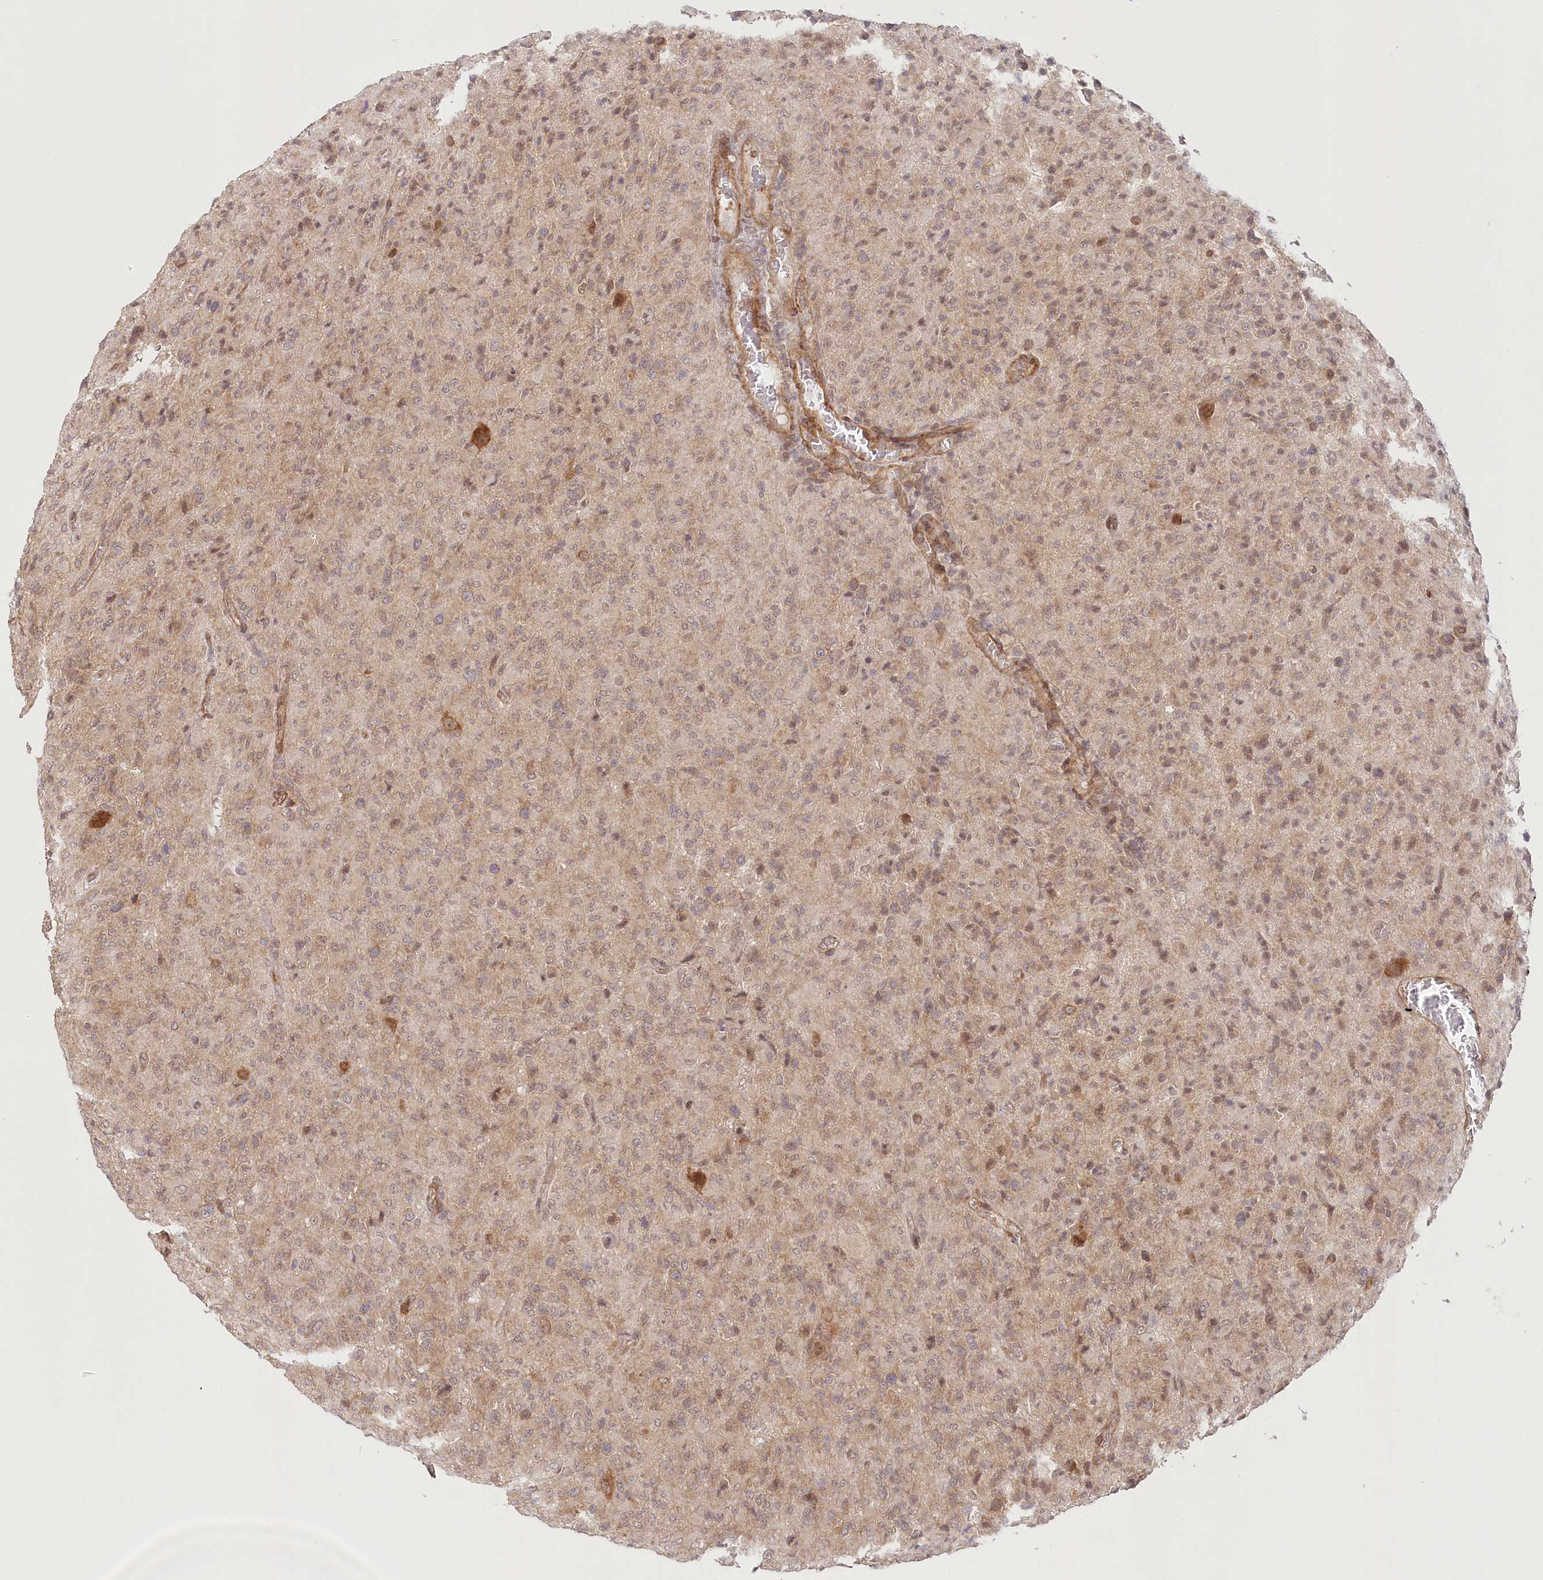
{"staining": {"intensity": "weak", "quantity": "<25%", "location": "cytoplasmic/membranous"}, "tissue": "glioma", "cell_type": "Tumor cells", "image_type": "cancer", "snomed": [{"axis": "morphology", "description": "Glioma, malignant, High grade"}, {"axis": "topography", "description": "Brain"}], "caption": "High magnification brightfield microscopy of glioma stained with DAB (3,3'-diaminobenzidine) (brown) and counterstained with hematoxylin (blue): tumor cells show no significant positivity. The staining is performed using DAB brown chromogen with nuclei counter-stained in using hematoxylin.", "gene": "CEP70", "patient": {"sex": "female", "age": 57}}